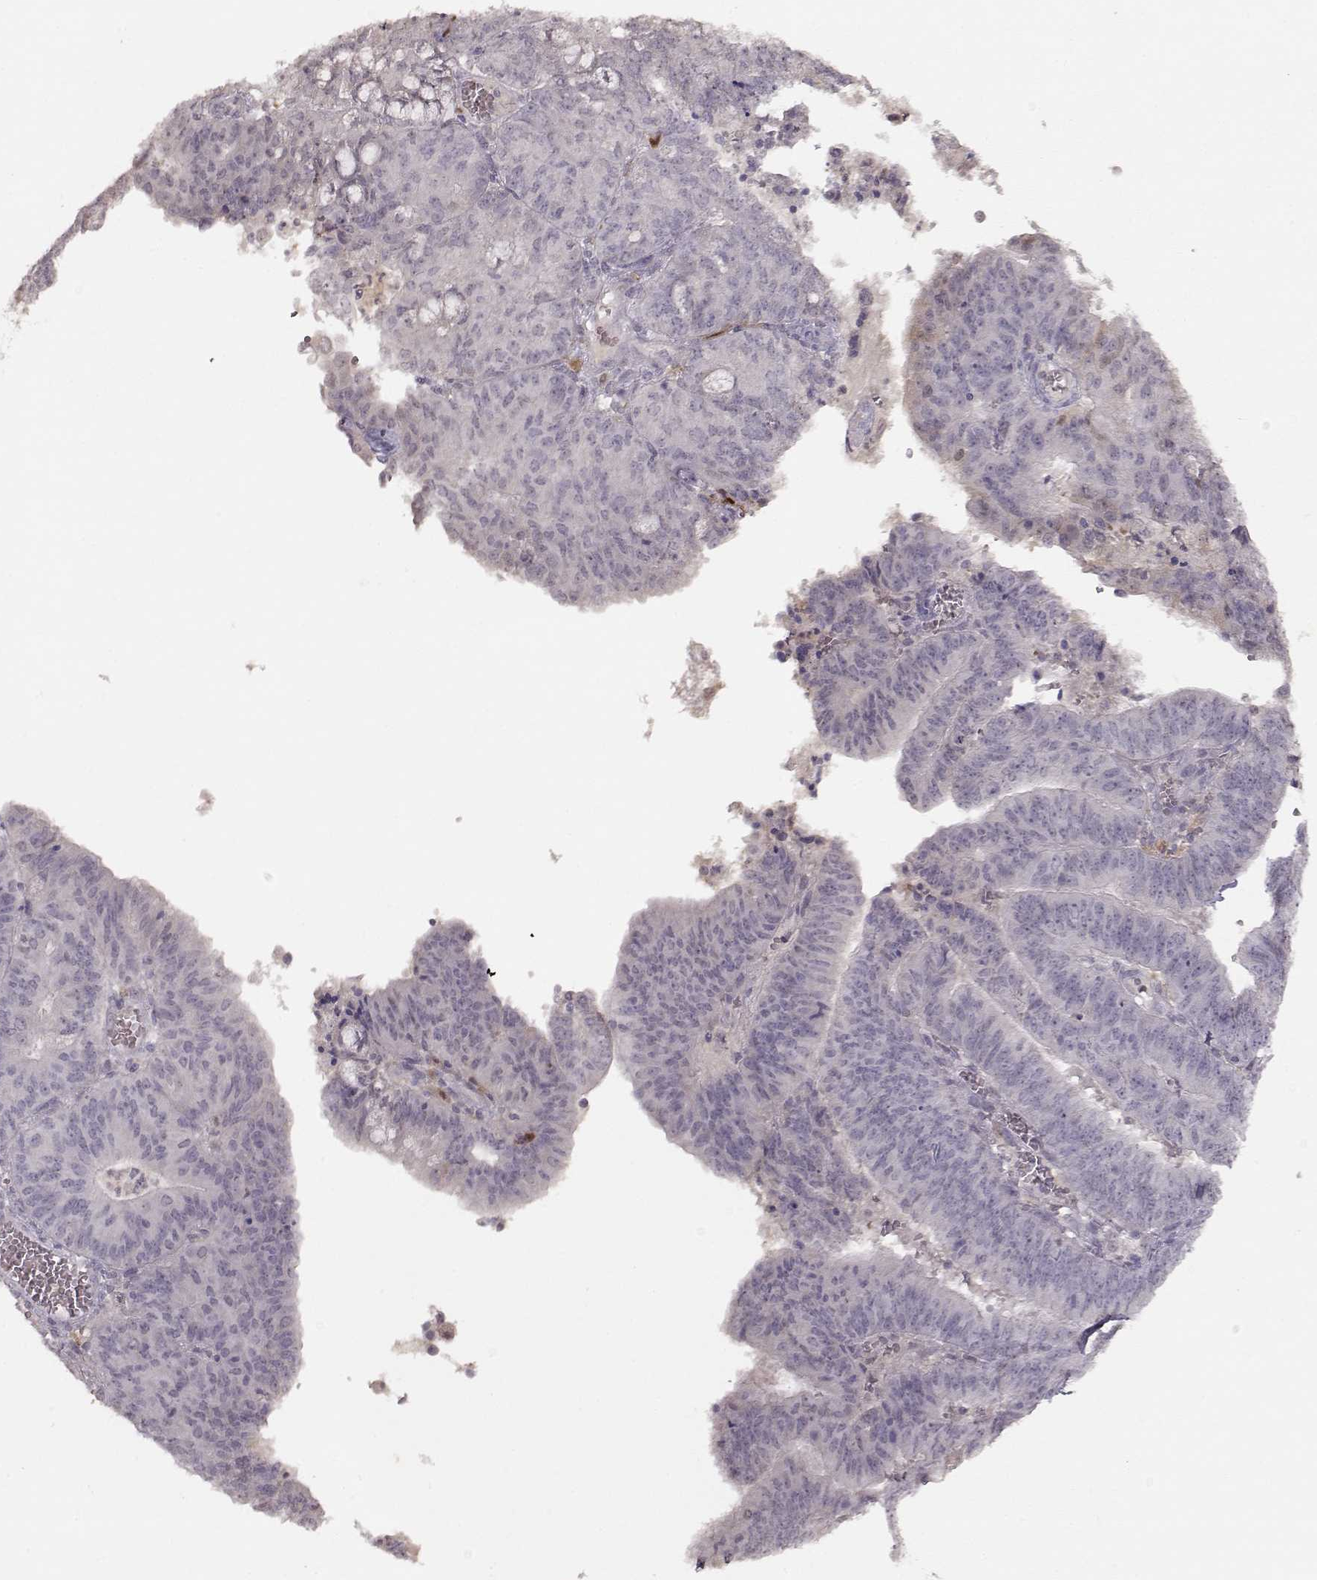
{"staining": {"intensity": "negative", "quantity": "none", "location": "none"}, "tissue": "endometrial cancer", "cell_type": "Tumor cells", "image_type": "cancer", "snomed": [{"axis": "morphology", "description": "Adenocarcinoma, NOS"}, {"axis": "topography", "description": "Endometrium"}], "caption": "This is an IHC micrograph of endometrial cancer (adenocarcinoma). There is no positivity in tumor cells.", "gene": "S100B", "patient": {"sex": "female", "age": 82}}